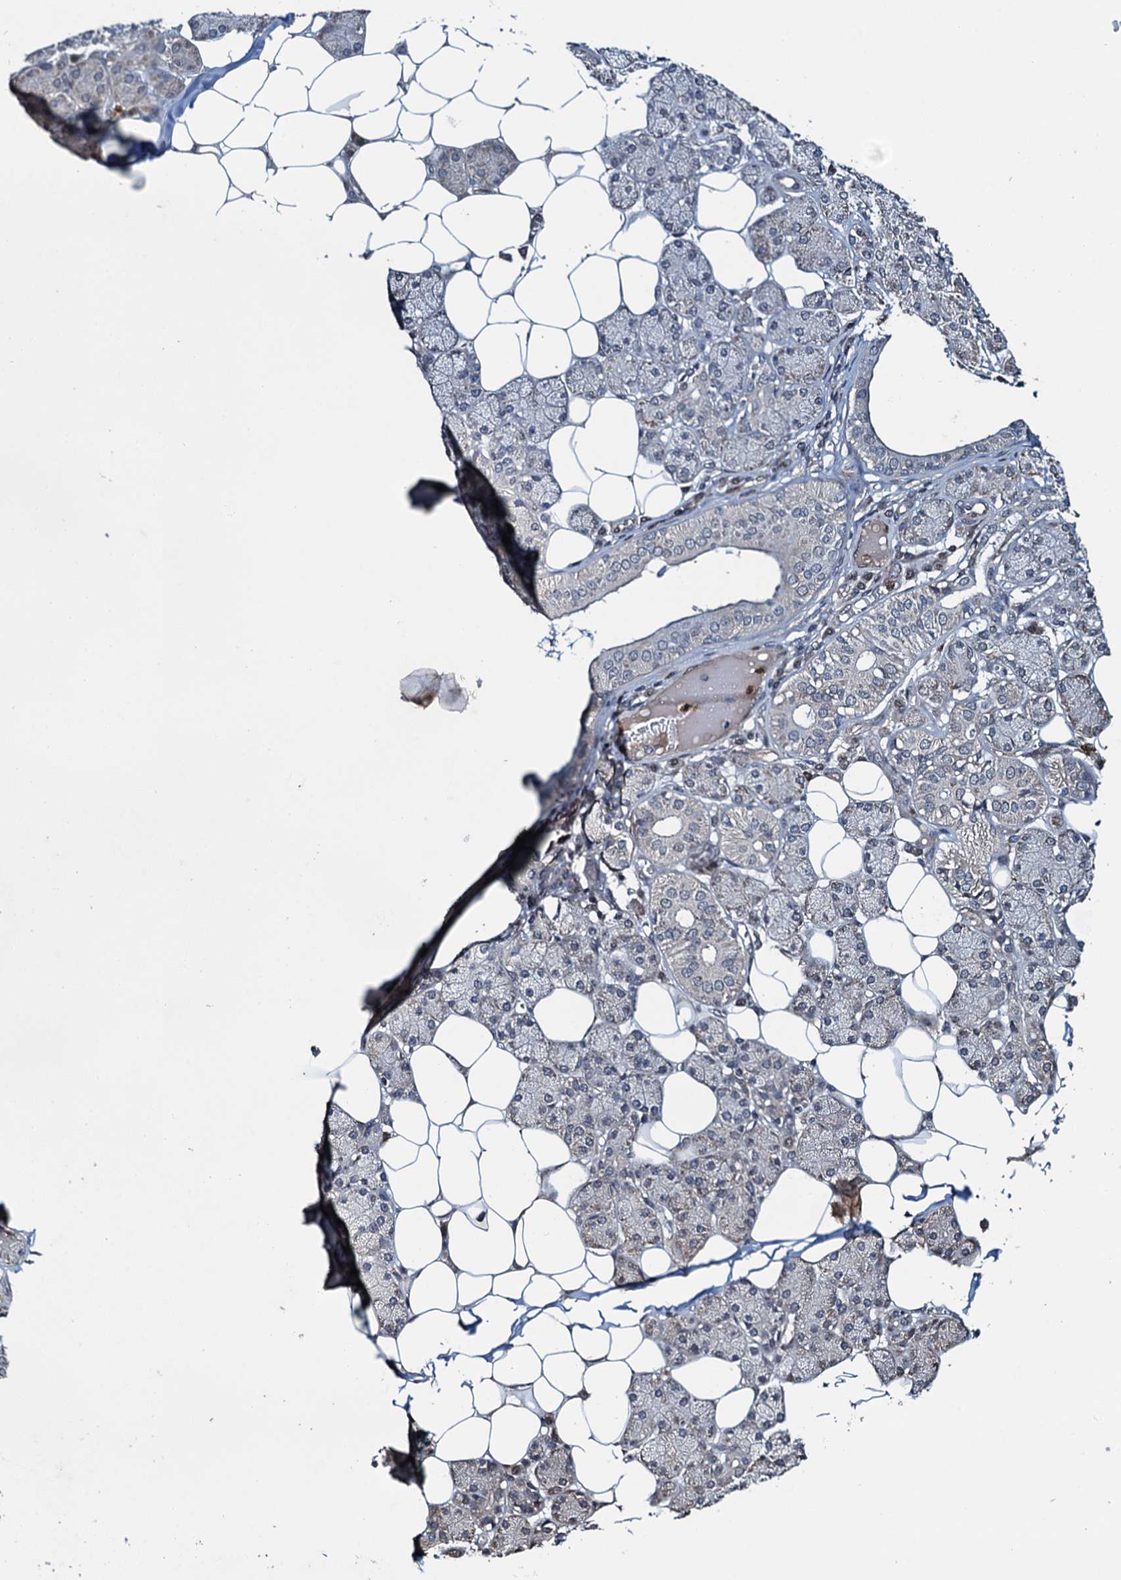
{"staining": {"intensity": "negative", "quantity": "none", "location": "none"}, "tissue": "salivary gland", "cell_type": "Glandular cells", "image_type": "normal", "snomed": [{"axis": "morphology", "description": "Normal tissue, NOS"}, {"axis": "topography", "description": "Salivary gland"}], "caption": "Protein analysis of normal salivary gland displays no significant positivity in glandular cells. Brightfield microscopy of IHC stained with DAB (3,3'-diaminobenzidine) (brown) and hematoxylin (blue), captured at high magnification.", "gene": "WHAMM", "patient": {"sex": "female", "age": 33}}